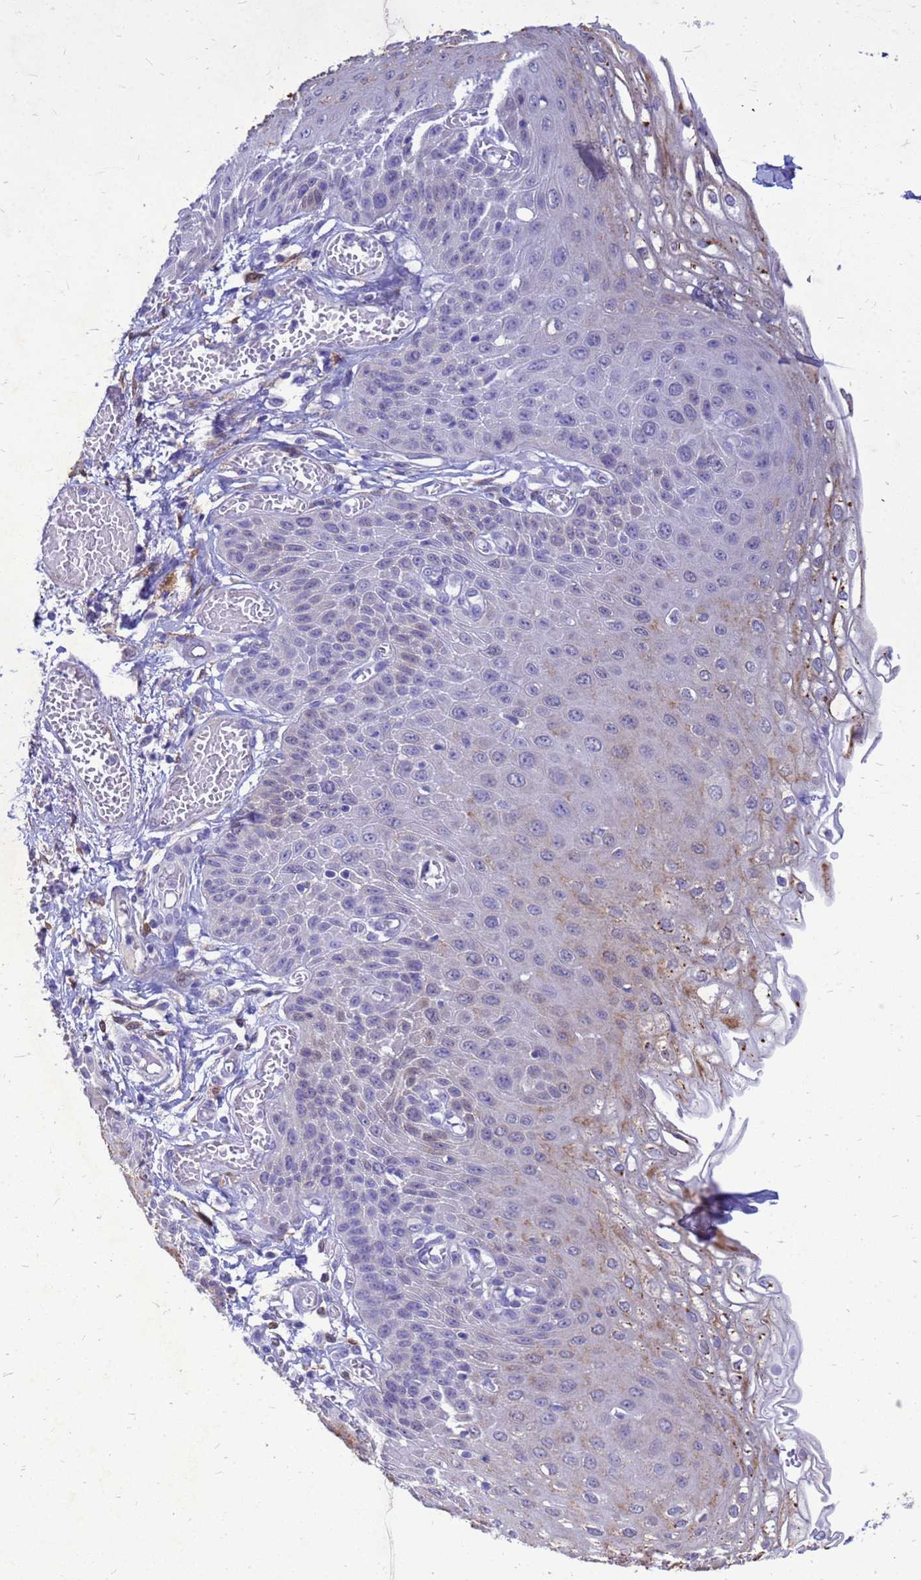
{"staining": {"intensity": "moderate", "quantity": "<25%", "location": "cytoplasmic/membranous,nuclear"}, "tissue": "esophagus", "cell_type": "Squamous epithelial cells", "image_type": "normal", "snomed": [{"axis": "morphology", "description": "Normal tissue, NOS"}, {"axis": "topography", "description": "Esophagus"}], "caption": "Immunohistochemistry (DAB (3,3'-diaminobenzidine)) staining of benign human esophagus displays moderate cytoplasmic/membranous,nuclear protein positivity in about <25% of squamous epithelial cells. Nuclei are stained in blue.", "gene": "AKR1C1", "patient": {"sex": "male", "age": 81}}